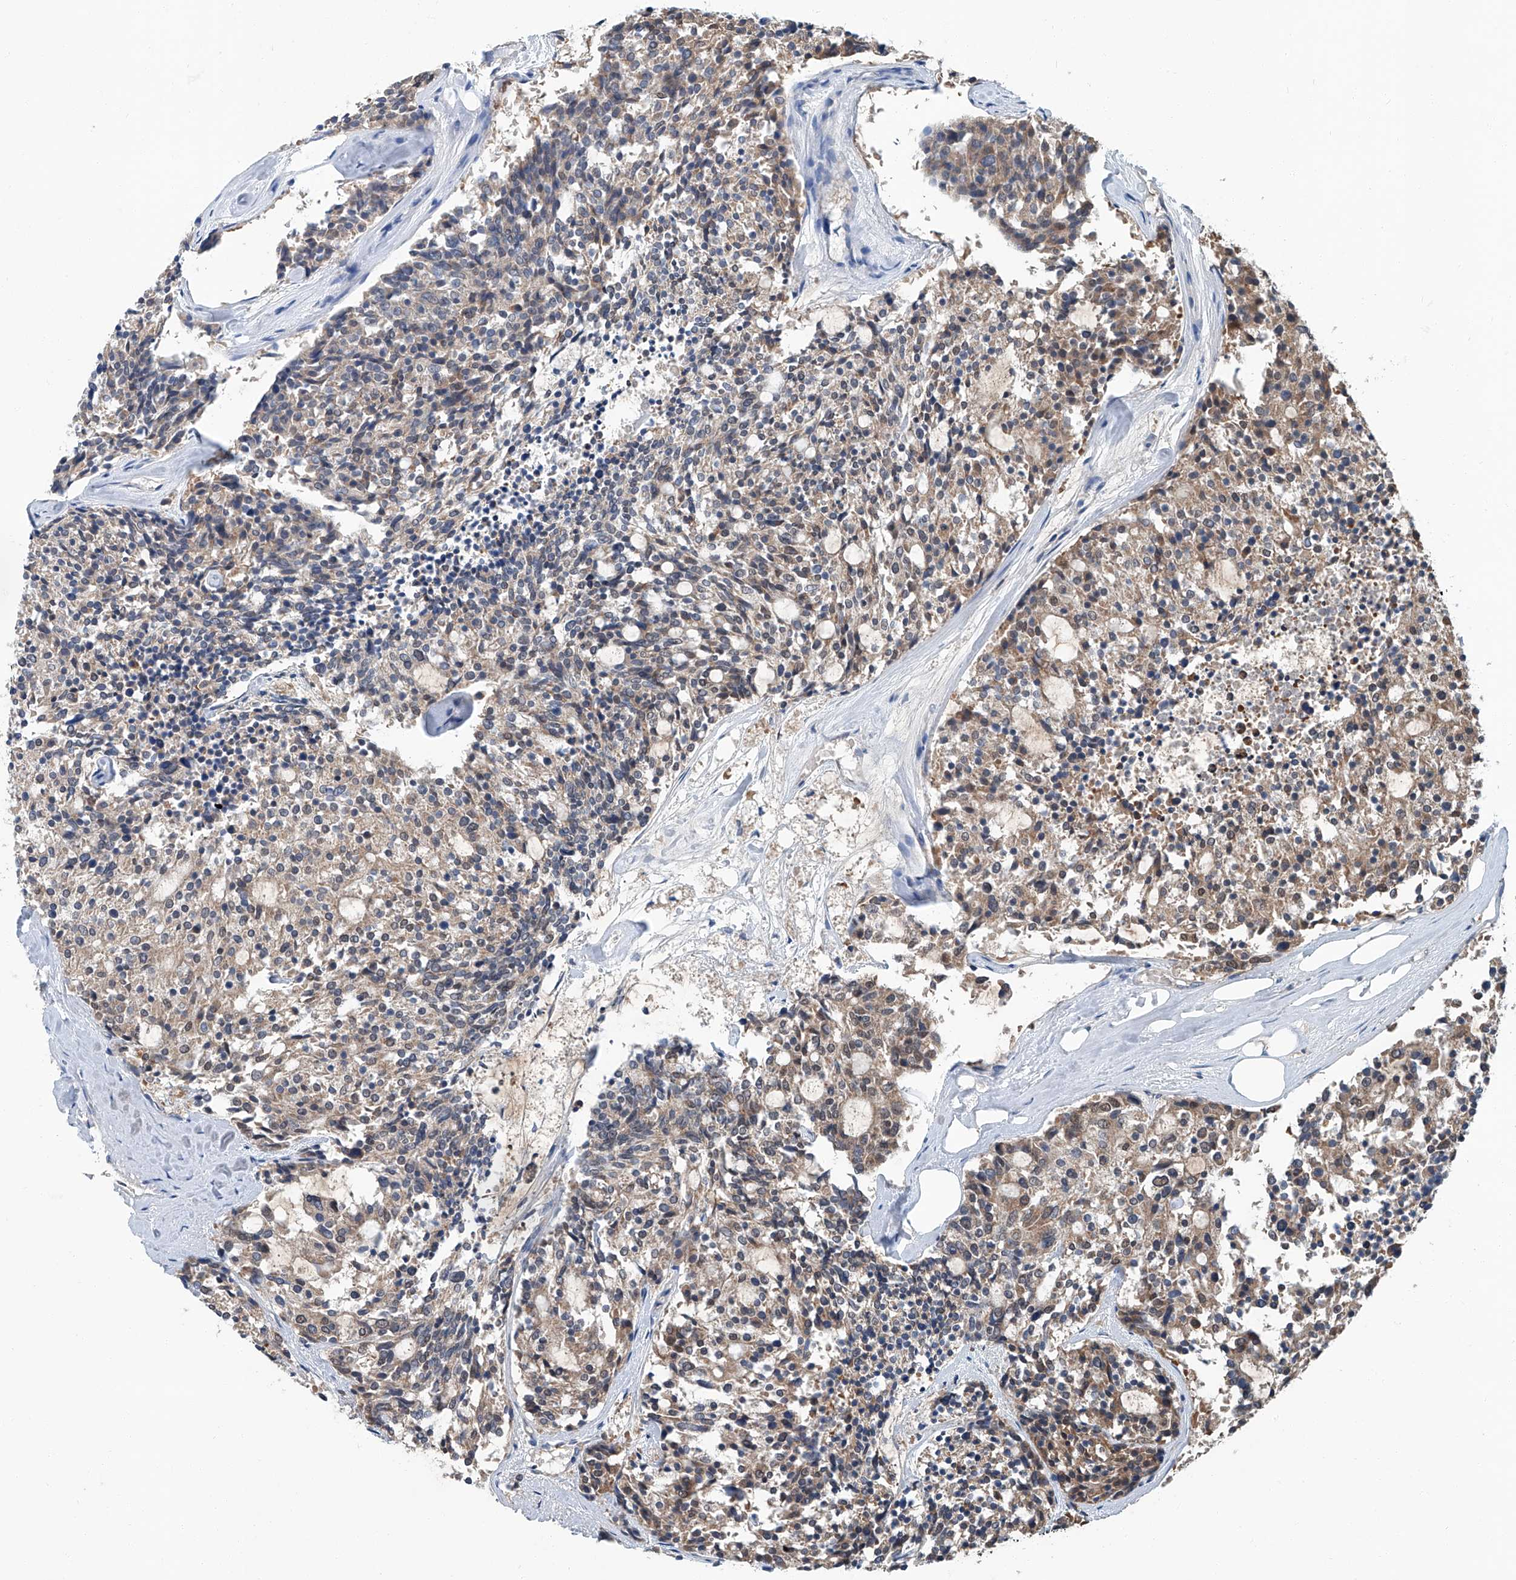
{"staining": {"intensity": "weak", "quantity": ">75%", "location": "cytoplasmic/membranous"}, "tissue": "carcinoid", "cell_type": "Tumor cells", "image_type": "cancer", "snomed": [{"axis": "morphology", "description": "Carcinoid, malignant, NOS"}, {"axis": "topography", "description": "Pancreas"}], "caption": "Weak cytoplasmic/membranous staining for a protein is identified in about >75% of tumor cells of carcinoid using immunohistochemistry (IHC).", "gene": "CLK1", "patient": {"sex": "female", "age": 54}}